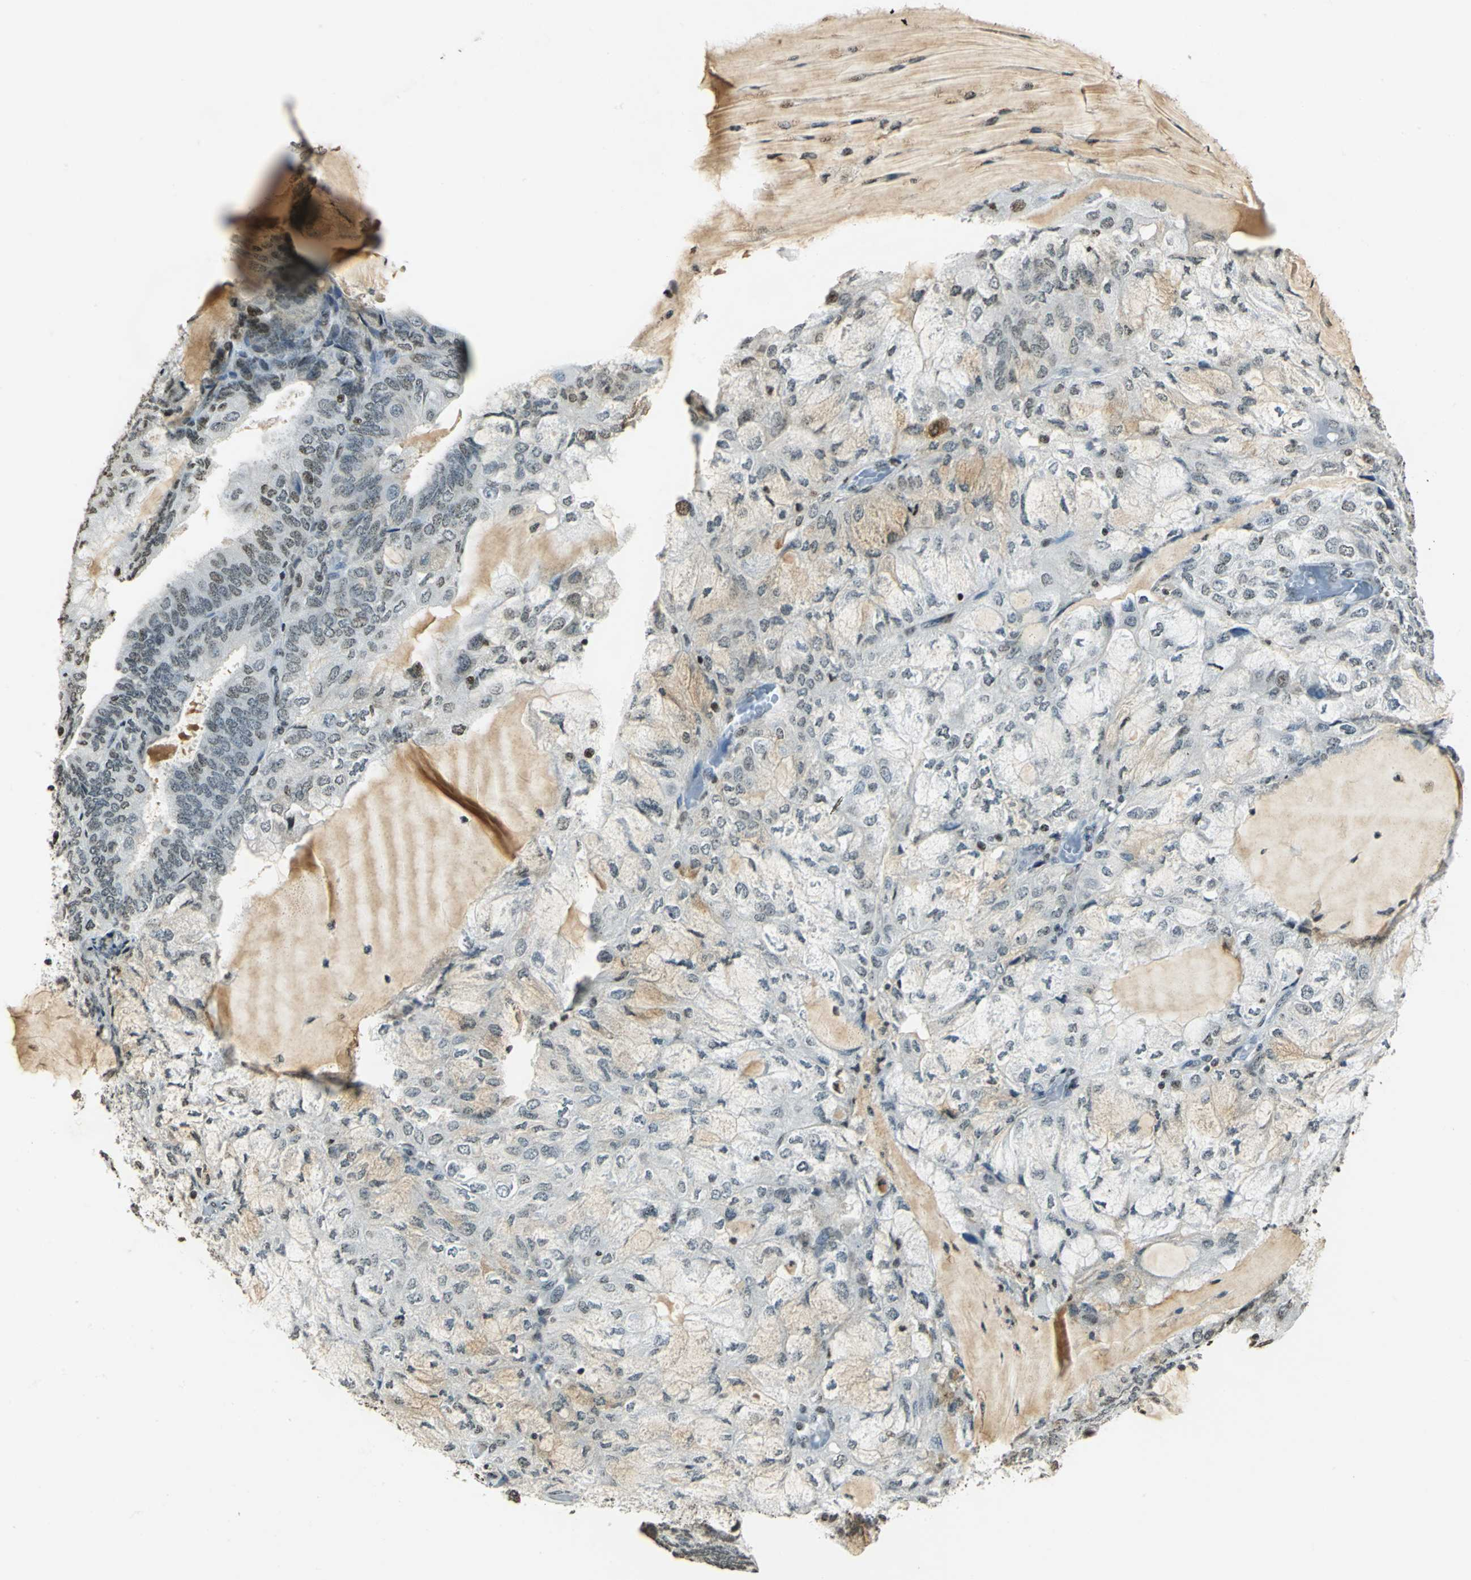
{"staining": {"intensity": "weak", "quantity": "<25%", "location": "nuclear"}, "tissue": "endometrial cancer", "cell_type": "Tumor cells", "image_type": "cancer", "snomed": [{"axis": "morphology", "description": "Adenocarcinoma, NOS"}, {"axis": "topography", "description": "Endometrium"}], "caption": "This histopathology image is of endometrial adenocarcinoma stained with immunohistochemistry (IHC) to label a protein in brown with the nuclei are counter-stained blue. There is no positivity in tumor cells.", "gene": "MCM4", "patient": {"sex": "female", "age": 81}}